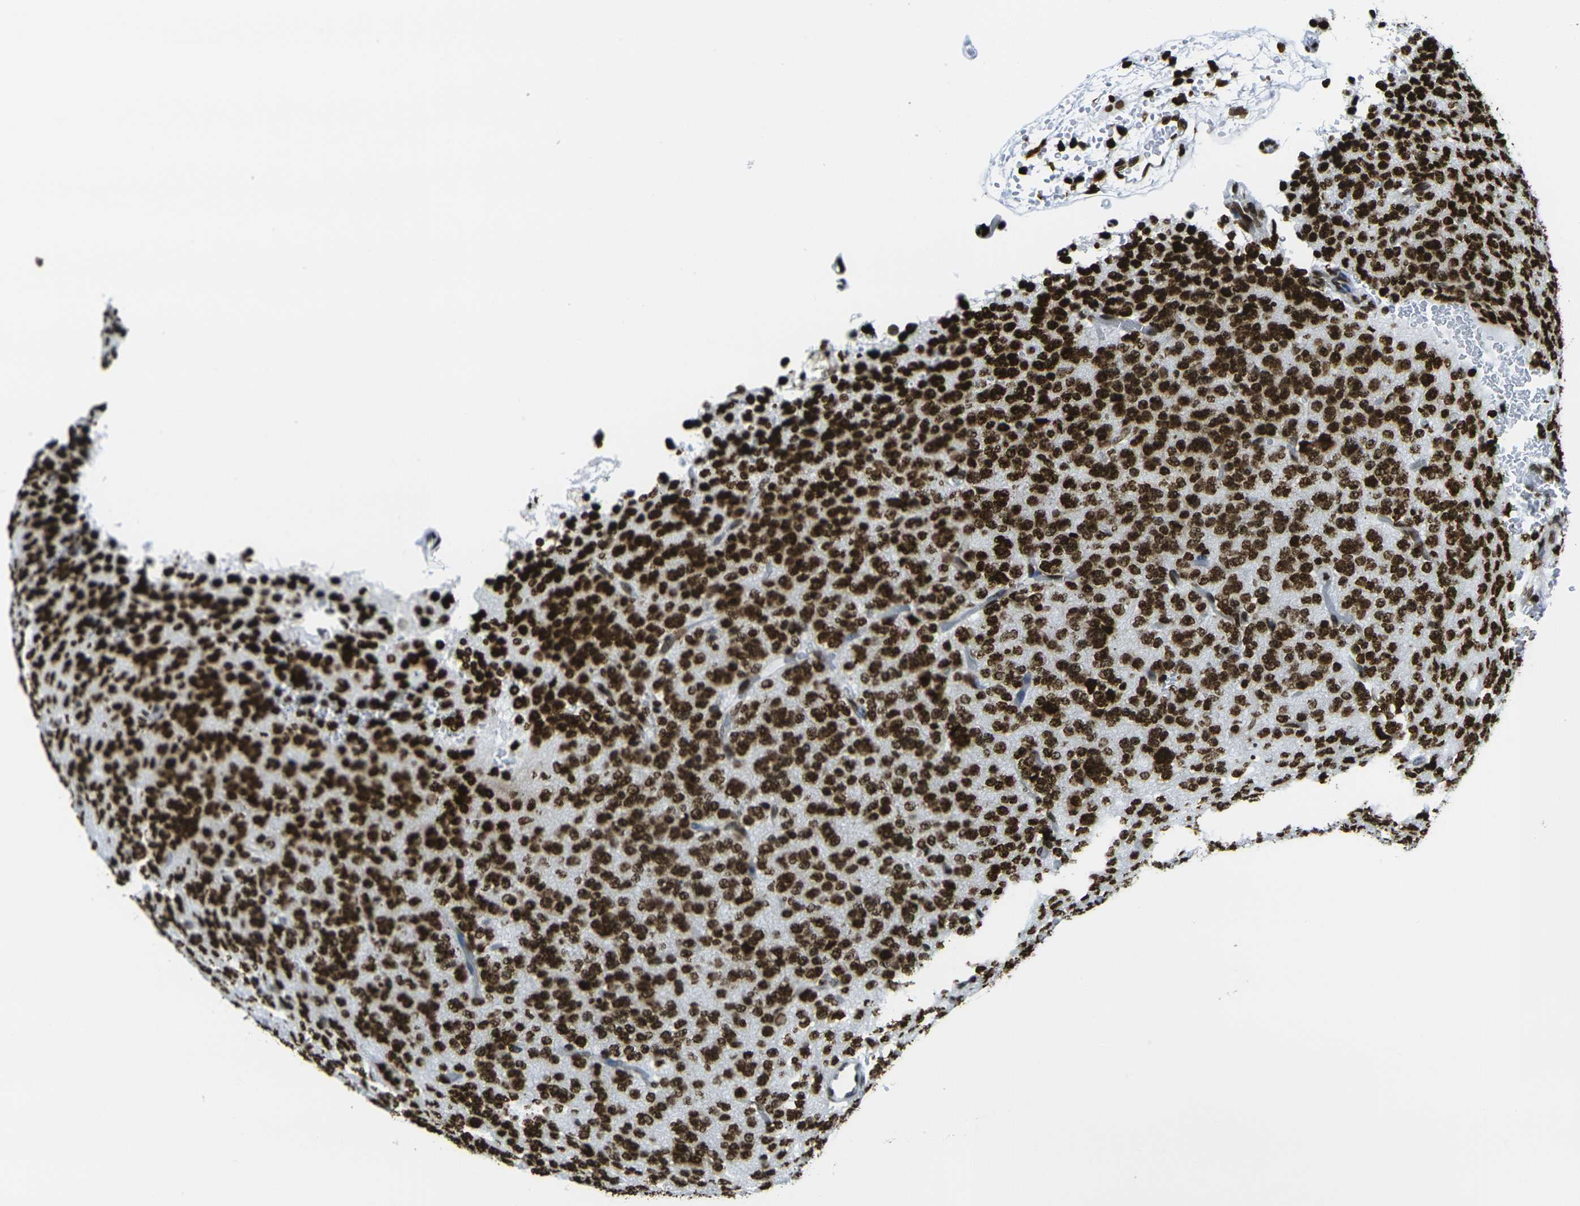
{"staining": {"intensity": "strong", "quantity": ">75%", "location": "nuclear"}, "tissue": "glioma", "cell_type": "Tumor cells", "image_type": "cancer", "snomed": [{"axis": "morphology", "description": "Glioma, malignant, Low grade"}, {"axis": "topography", "description": "Brain"}], "caption": "Immunohistochemical staining of human malignant glioma (low-grade) demonstrates high levels of strong nuclear staining in approximately >75% of tumor cells.", "gene": "H2AX", "patient": {"sex": "male", "age": 38}}